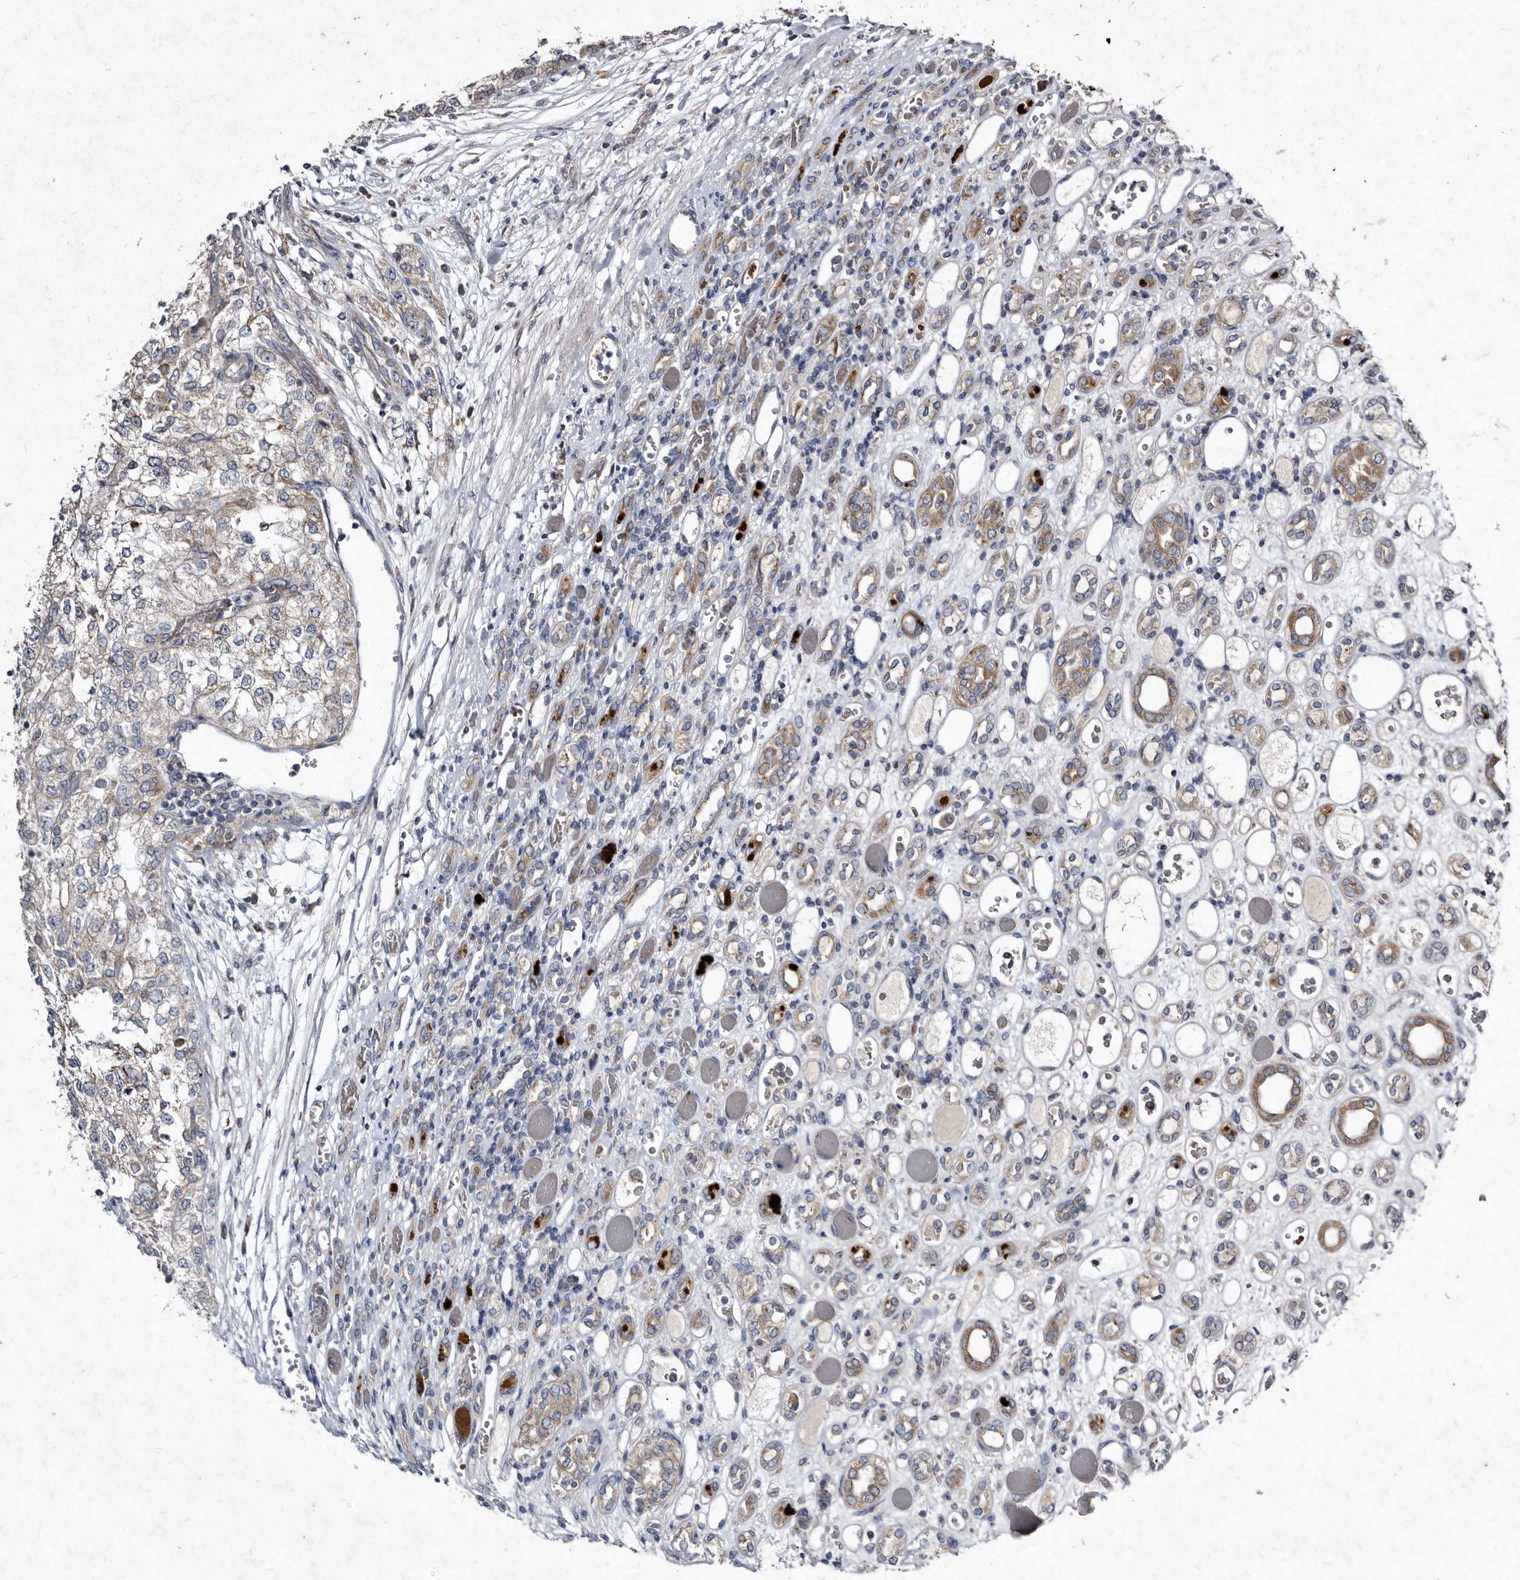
{"staining": {"intensity": "negative", "quantity": "none", "location": "none"}, "tissue": "renal cancer", "cell_type": "Tumor cells", "image_type": "cancer", "snomed": [{"axis": "morphology", "description": "Adenocarcinoma, NOS"}, {"axis": "topography", "description": "Kidney"}], "caption": "IHC of renal cancer (adenocarcinoma) reveals no positivity in tumor cells.", "gene": "YPEL3", "patient": {"sex": "female", "age": 54}}